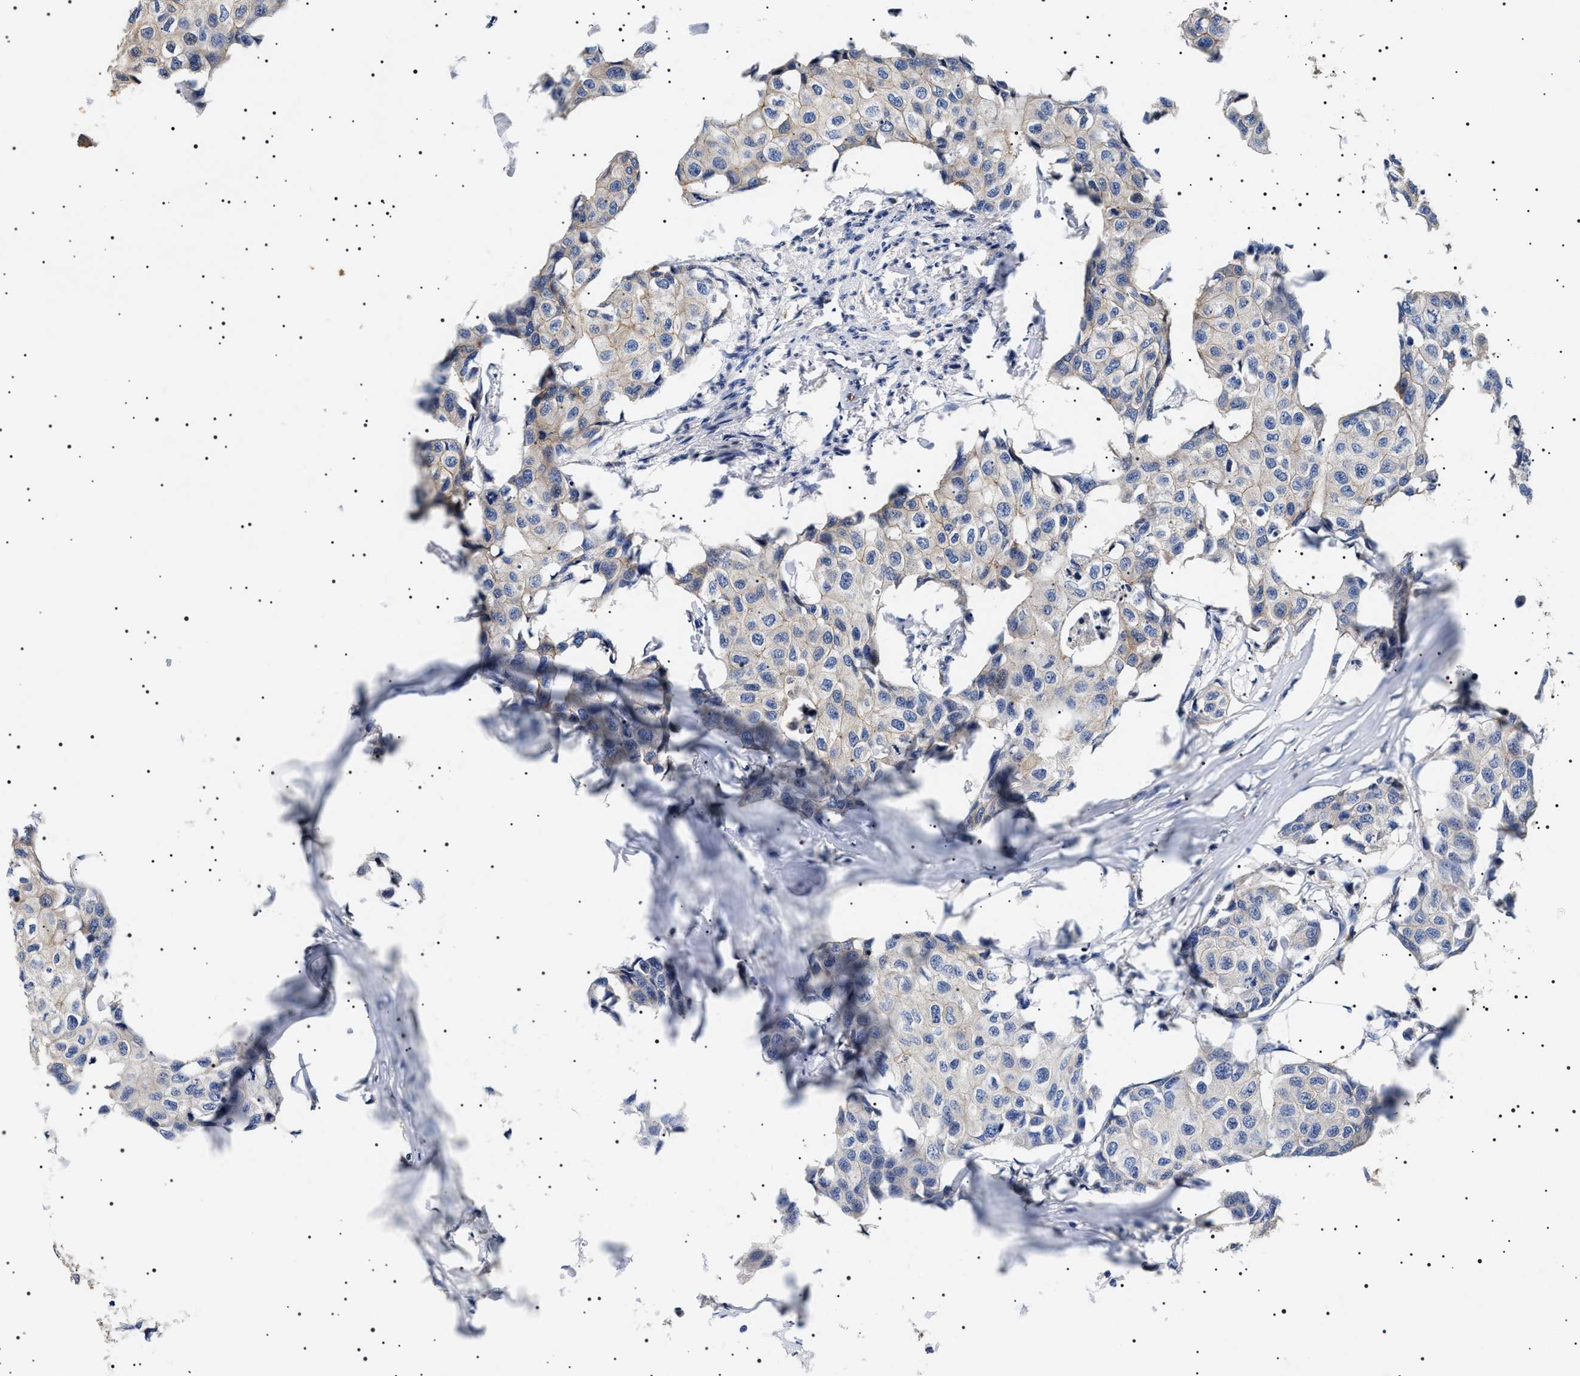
{"staining": {"intensity": "negative", "quantity": "none", "location": "none"}, "tissue": "breast cancer", "cell_type": "Tumor cells", "image_type": "cancer", "snomed": [{"axis": "morphology", "description": "Duct carcinoma"}, {"axis": "topography", "description": "Breast"}], "caption": "This is an immunohistochemistry (IHC) histopathology image of breast intraductal carcinoma. There is no staining in tumor cells.", "gene": "SLC4A7", "patient": {"sex": "female", "age": 80}}